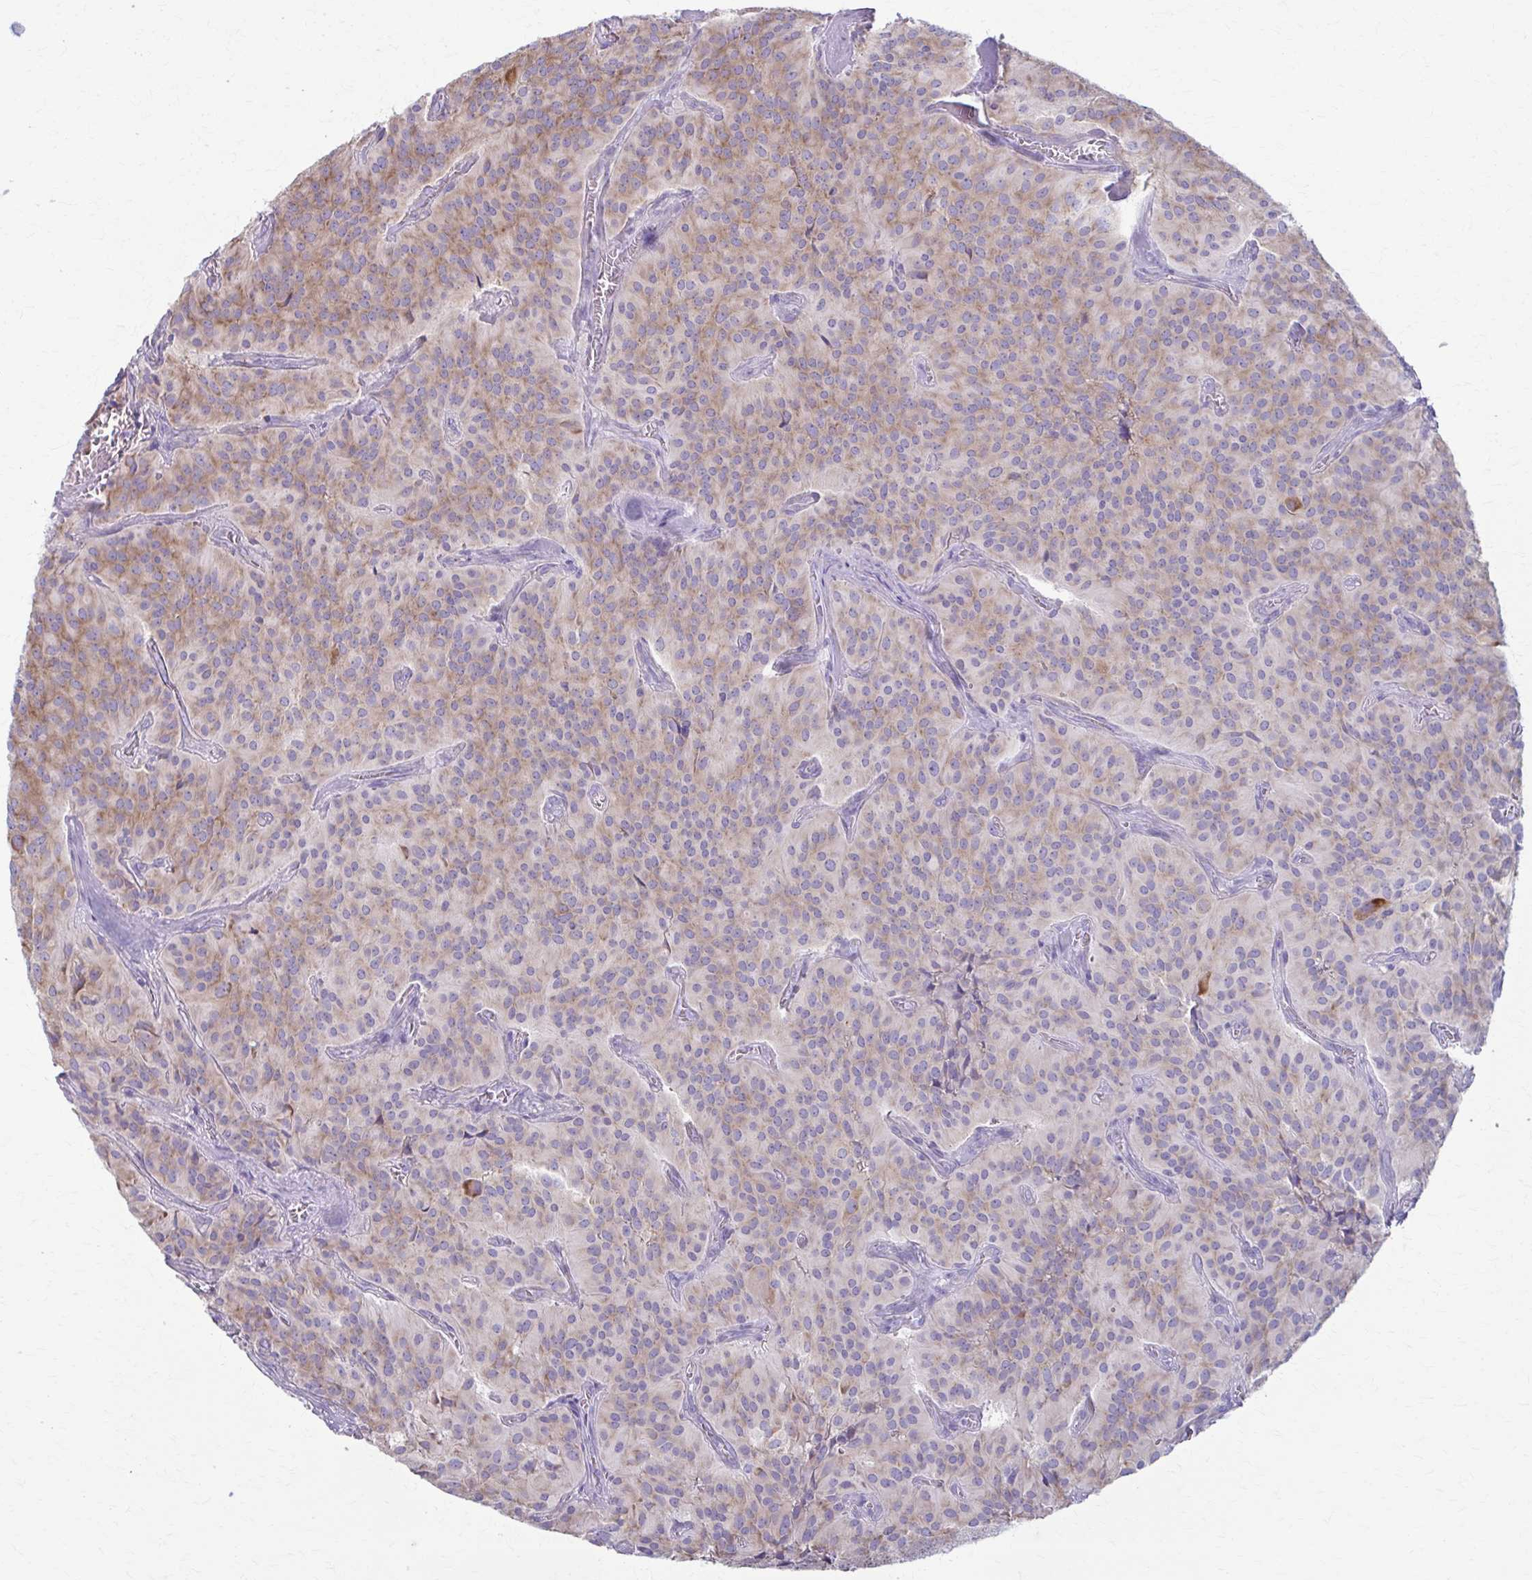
{"staining": {"intensity": "weak", "quantity": "25%-75%", "location": "cytoplasmic/membranous"}, "tissue": "glioma", "cell_type": "Tumor cells", "image_type": "cancer", "snomed": [{"axis": "morphology", "description": "Glioma, malignant, Low grade"}, {"axis": "topography", "description": "Brain"}], "caption": "A low amount of weak cytoplasmic/membranous expression is seen in approximately 25%-75% of tumor cells in glioma tissue.", "gene": "PRKRA", "patient": {"sex": "male", "age": 42}}